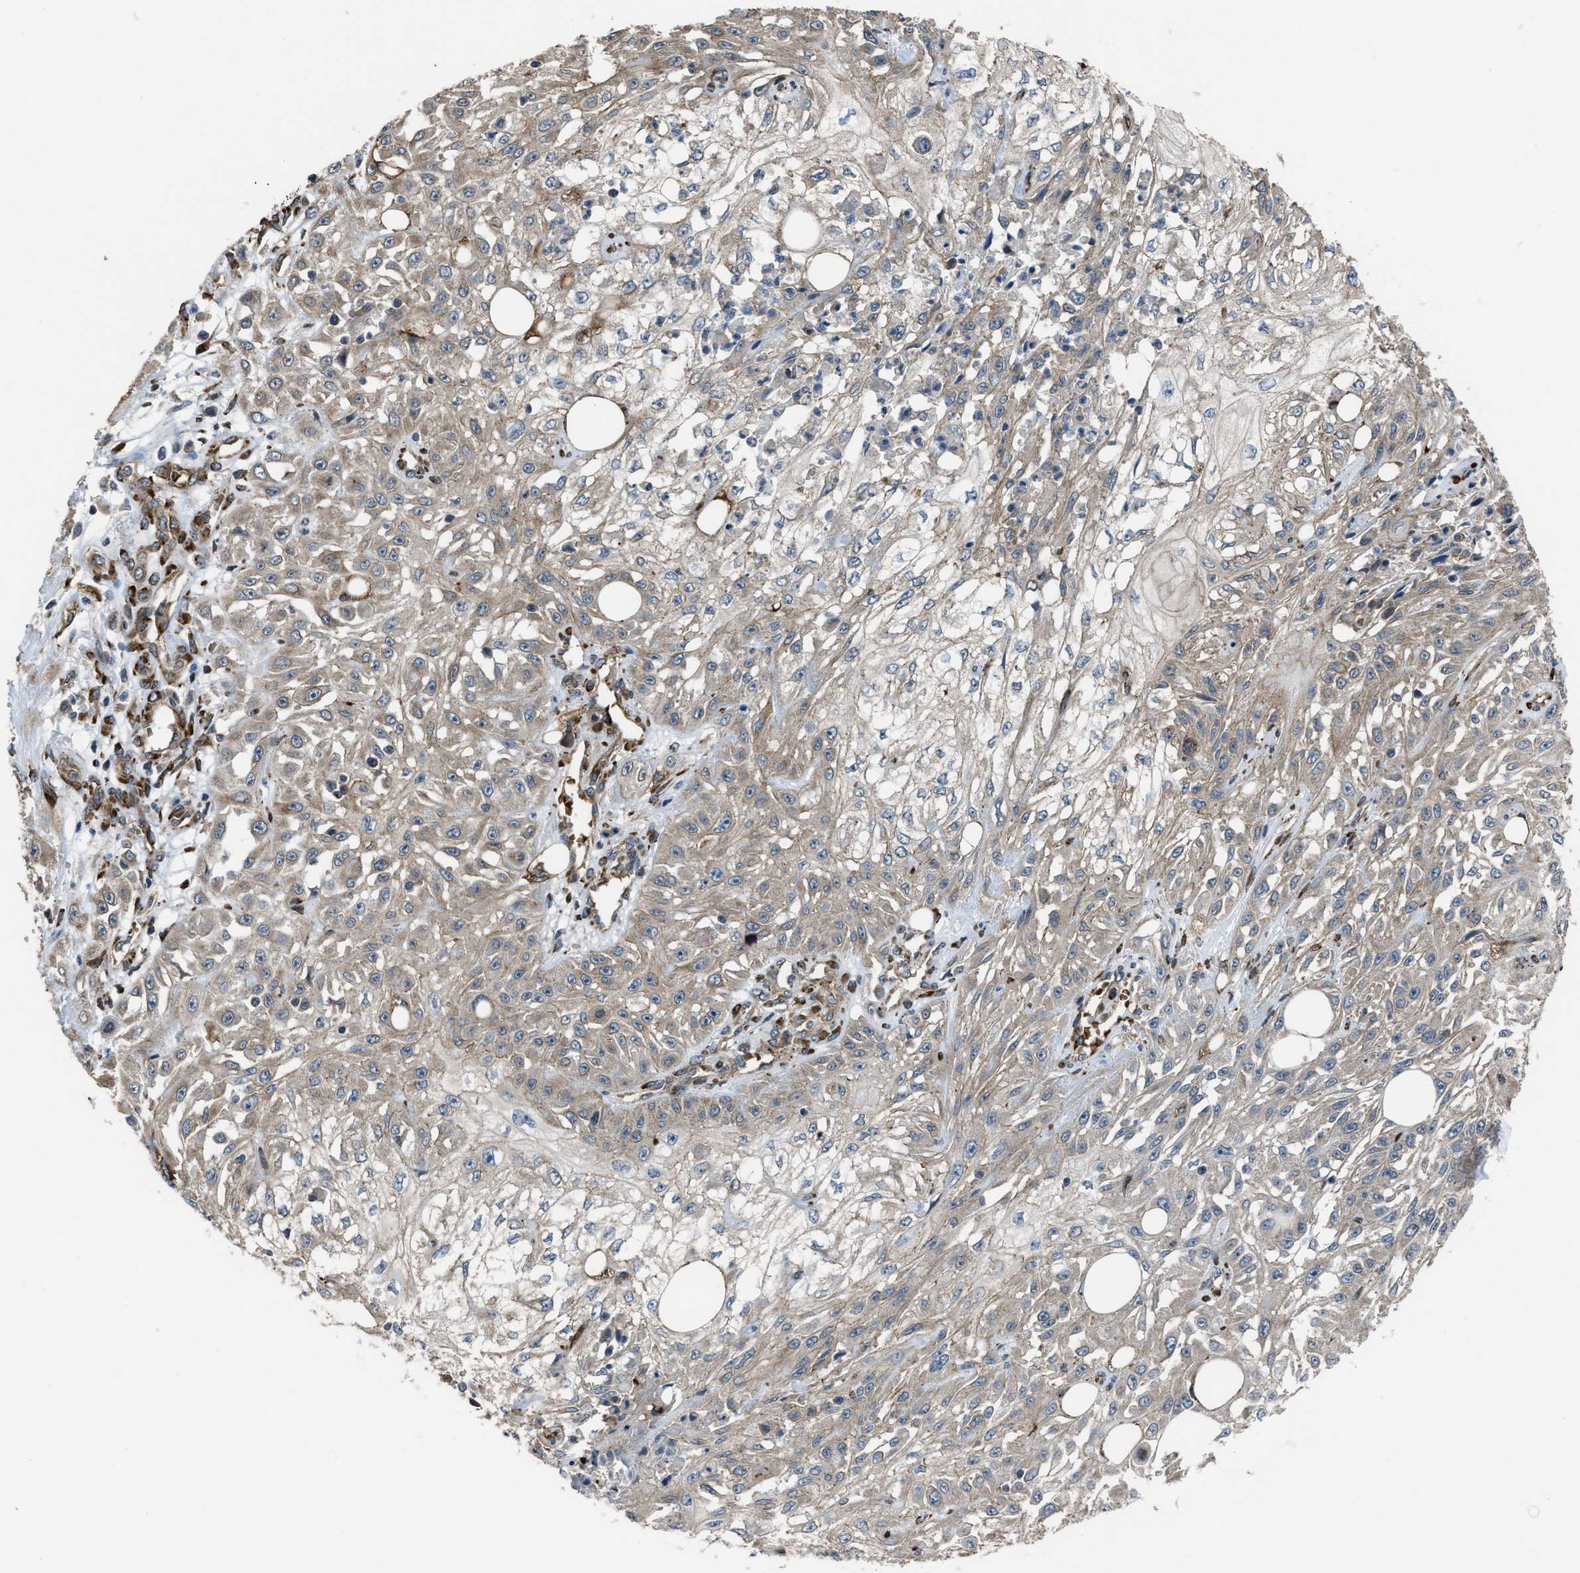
{"staining": {"intensity": "weak", "quantity": ">75%", "location": "cytoplasmic/membranous"}, "tissue": "skin cancer", "cell_type": "Tumor cells", "image_type": "cancer", "snomed": [{"axis": "morphology", "description": "Squamous cell carcinoma, NOS"}, {"axis": "morphology", "description": "Squamous cell carcinoma, metastatic, NOS"}, {"axis": "topography", "description": "Skin"}, {"axis": "topography", "description": "Lymph node"}], "caption": "Protein expression analysis of human skin squamous cell carcinoma reveals weak cytoplasmic/membranous staining in about >75% of tumor cells.", "gene": "SELENOM", "patient": {"sex": "male", "age": 75}}